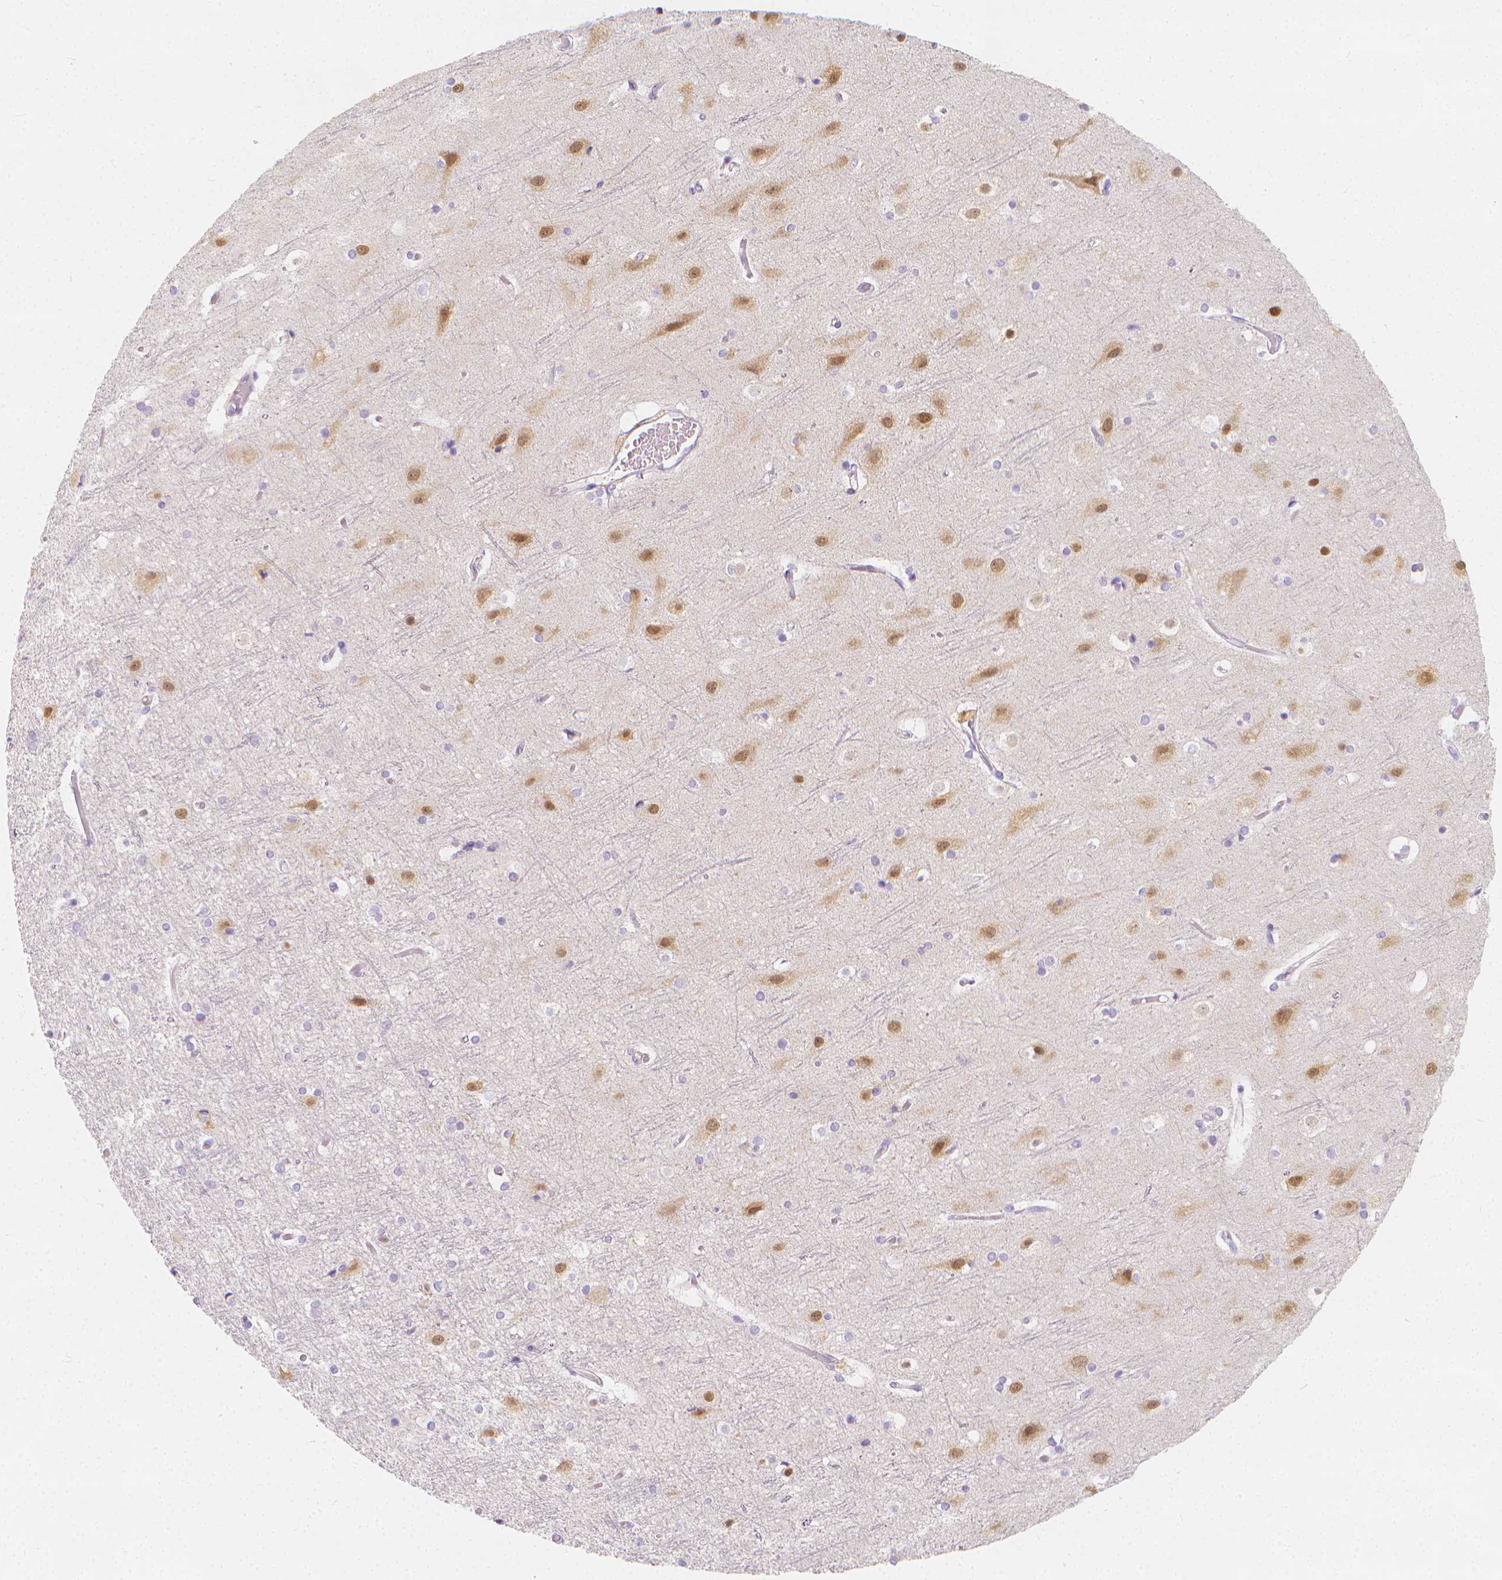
{"staining": {"intensity": "negative", "quantity": "none", "location": "none"}, "tissue": "cerebral cortex", "cell_type": "Endothelial cells", "image_type": "normal", "snomed": [{"axis": "morphology", "description": "Normal tissue, NOS"}, {"axis": "topography", "description": "Cerebral cortex"}], "caption": "High magnification brightfield microscopy of normal cerebral cortex stained with DAB (brown) and counterstained with hematoxylin (blue): endothelial cells show no significant expression.", "gene": "RBFOX1", "patient": {"sex": "female", "age": 52}}